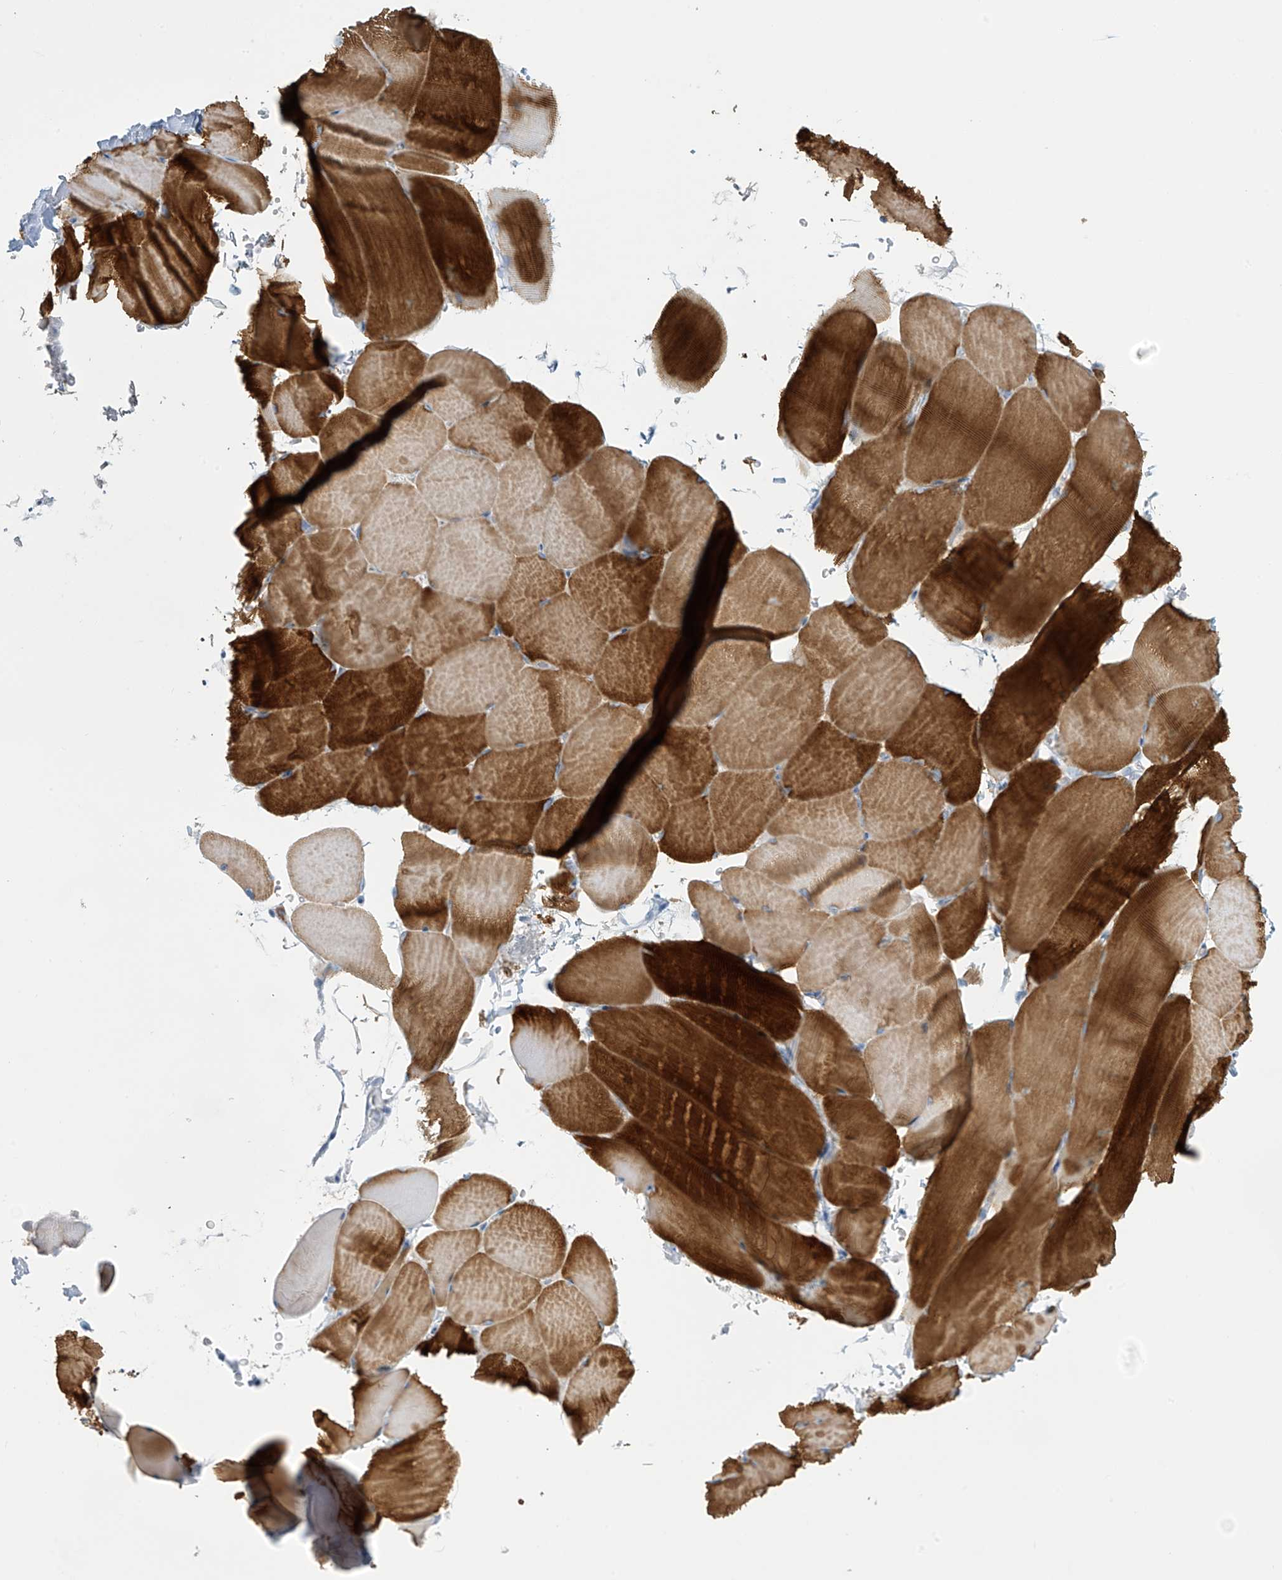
{"staining": {"intensity": "strong", "quantity": "25%-75%", "location": "cytoplasmic/membranous"}, "tissue": "skeletal muscle", "cell_type": "Myocytes", "image_type": "normal", "snomed": [{"axis": "morphology", "description": "Normal tissue, NOS"}, {"axis": "topography", "description": "Skeletal muscle"}, {"axis": "topography", "description": "Parathyroid gland"}], "caption": "Immunohistochemical staining of benign skeletal muscle exhibits strong cytoplasmic/membranous protein expression in about 25%-75% of myocytes.", "gene": "TRMT2B", "patient": {"sex": "female", "age": 37}}